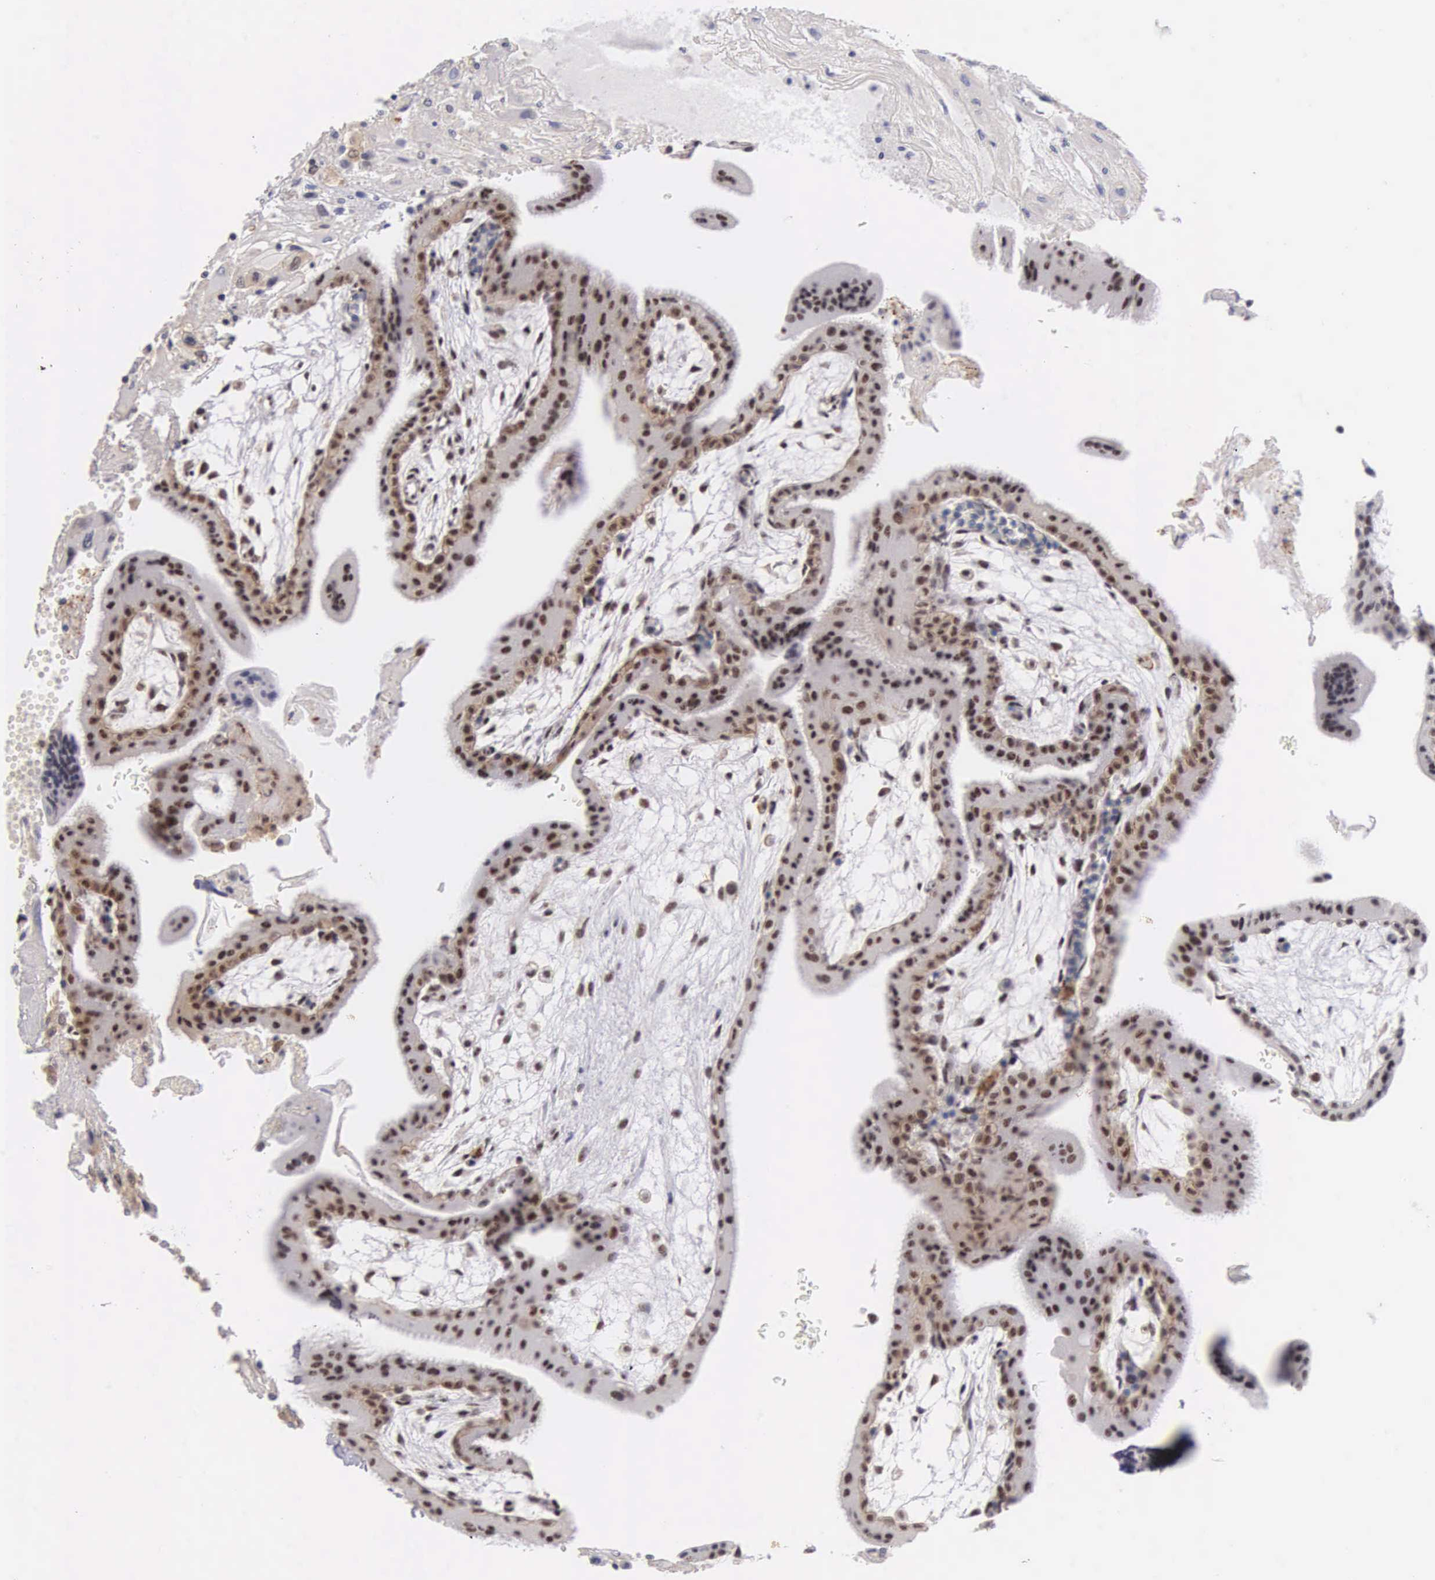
{"staining": {"intensity": "moderate", "quantity": ">75%", "location": "nuclear"}, "tissue": "placenta", "cell_type": "Trophoblastic cells", "image_type": "normal", "snomed": [{"axis": "morphology", "description": "Normal tissue, NOS"}, {"axis": "topography", "description": "Placenta"}], "caption": "DAB immunohistochemical staining of unremarkable placenta exhibits moderate nuclear protein staining in about >75% of trophoblastic cells.", "gene": "FAM47A", "patient": {"sex": "female", "age": 35}}